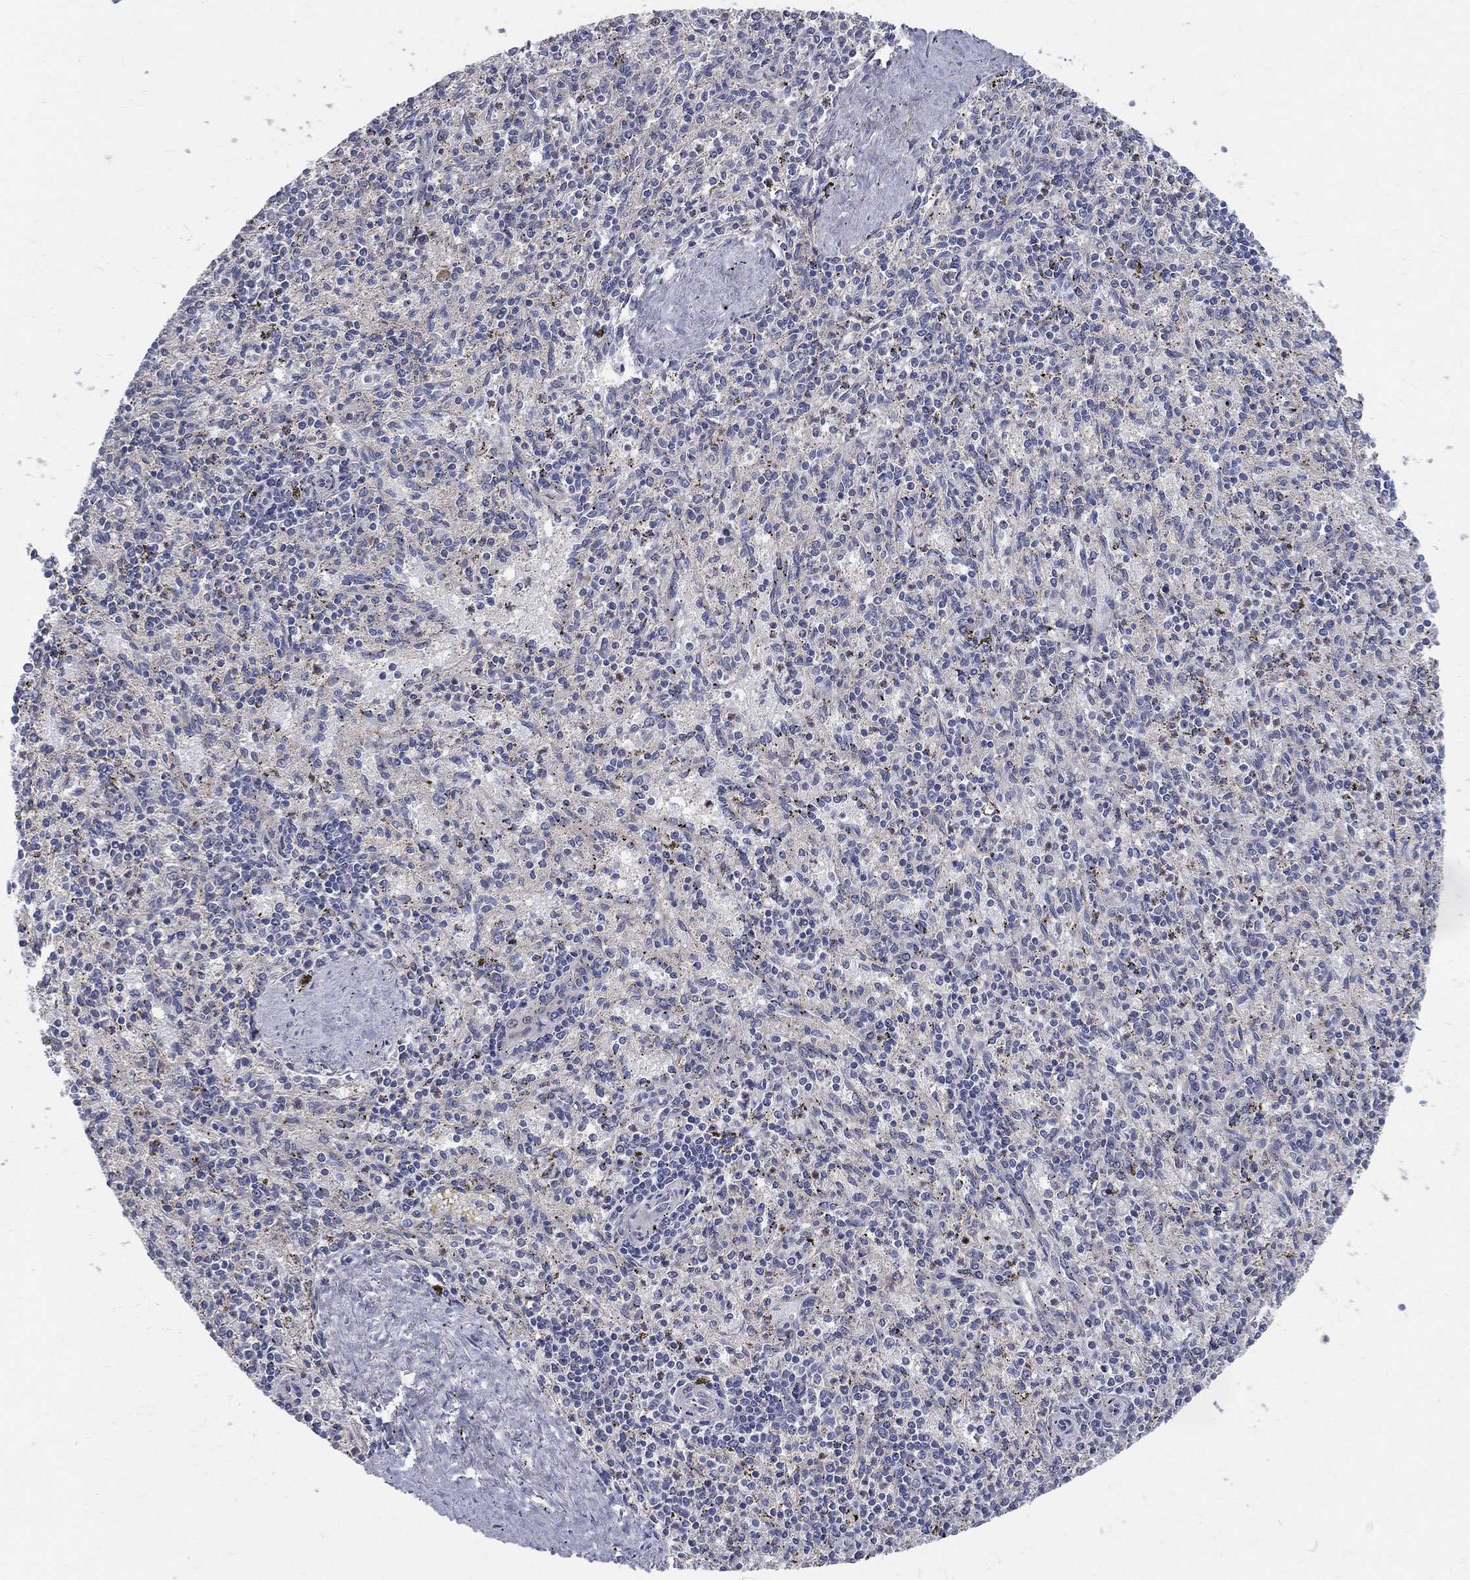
{"staining": {"intensity": "negative", "quantity": "none", "location": "none"}, "tissue": "spleen", "cell_type": "Cells in red pulp", "image_type": "normal", "snomed": [{"axis": "morphology", "description": "Normal tissue, NOS"}, {"axis": "topography", "description": "Spleen"}], "caption": "Immunohistochemistry micrograph of unremarkable spleen stained for a protein (brown), which displays no expression in cells in red pulp.", "gene": "POMZP3", "patient": {"sex": "female", "age": 37}}